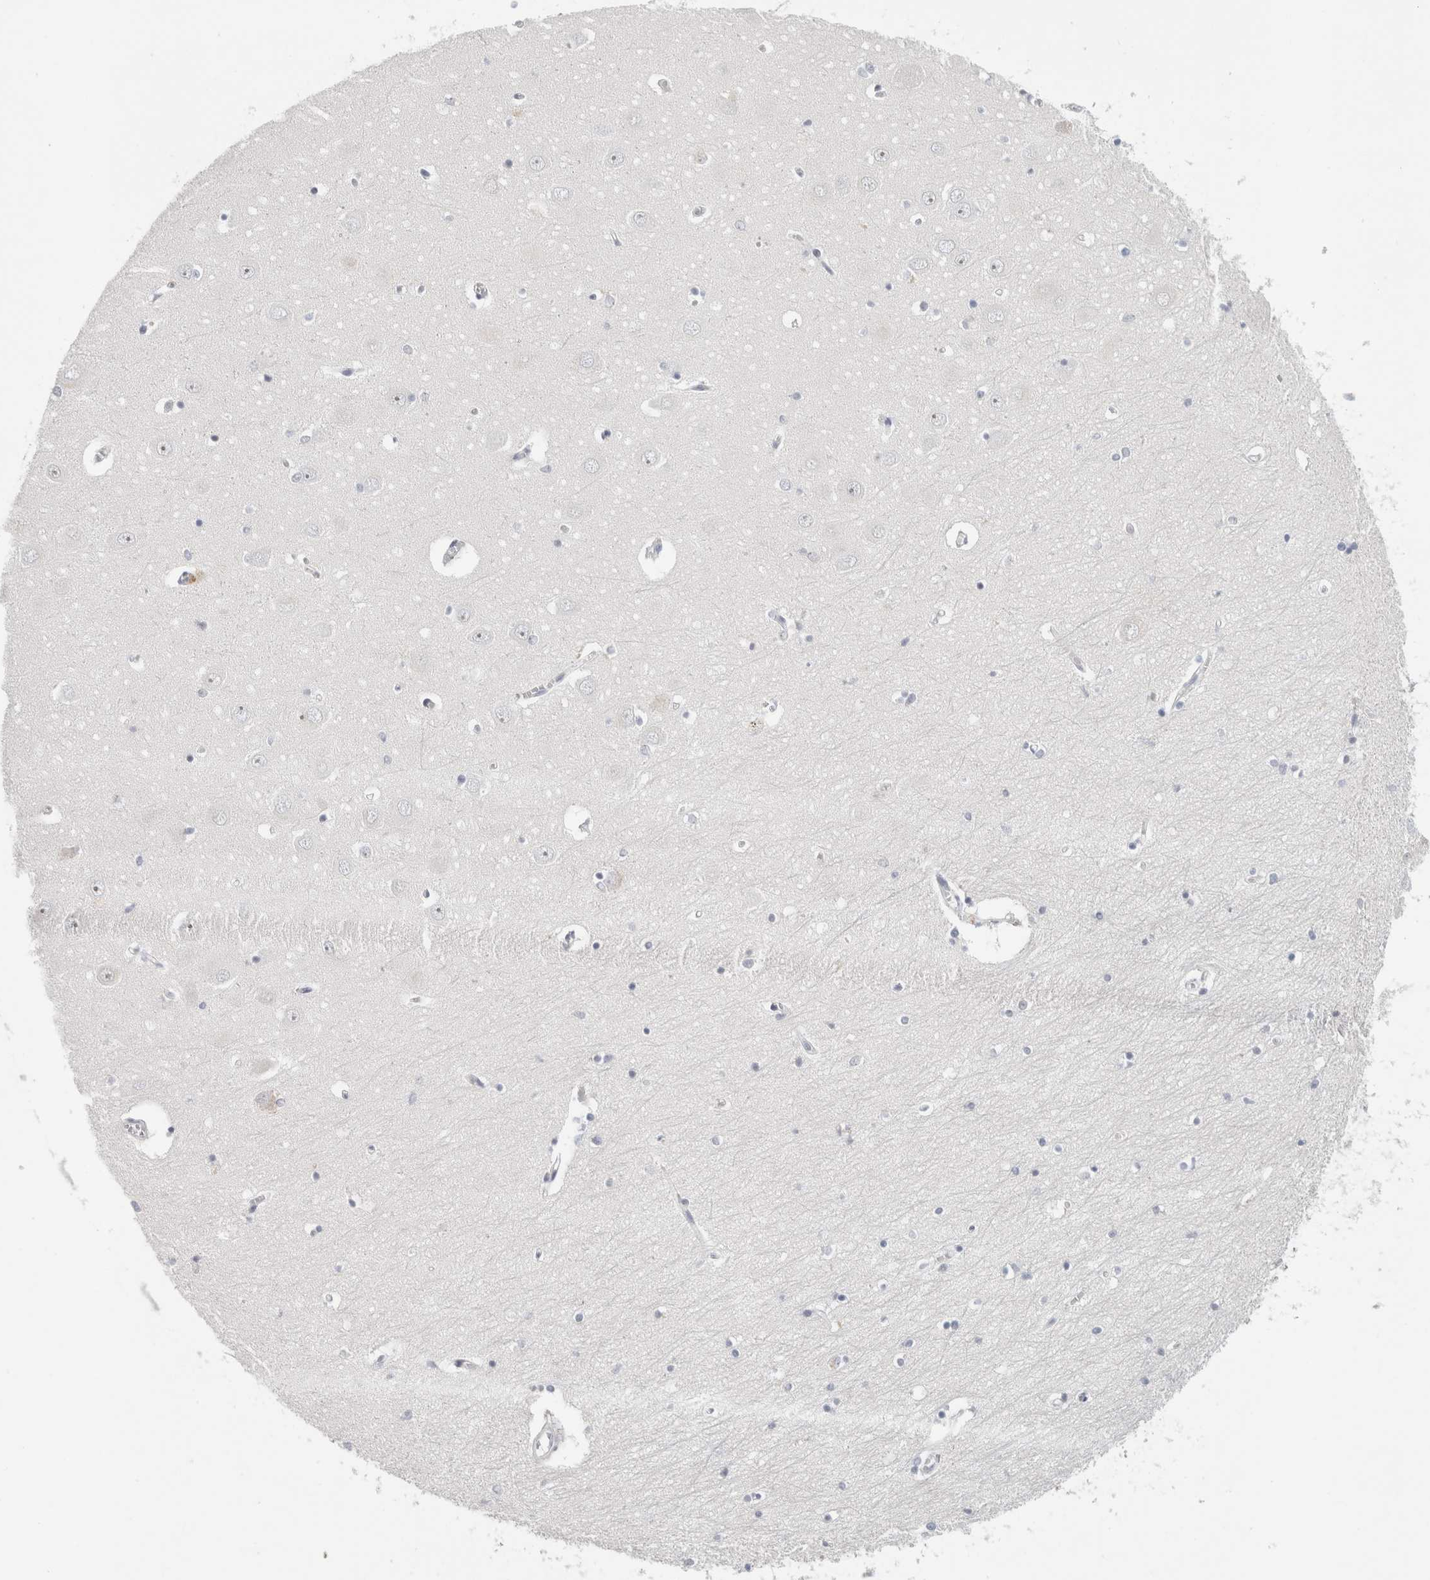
{"staining": {"intensity": "negative", "quantity": "none", "location": "none"}, "tissue": "hippocampus", "cell_type": "Glial cells", "image_type": "normal", "snomed": [{"axis": "morphology", "description": "Normal tissue, NOS"}, {"axis": "topography", "description": "Hippocampus"}], "caption": "This is a photomicrograph of immunohistochemistry (IHC) staining of normal hippocampus, which shows no expression in glial cells. (IHC, brightfield microscopy, high magnification).", "gene": "STK31", "patient": {"sex": "male", "age": 70}}